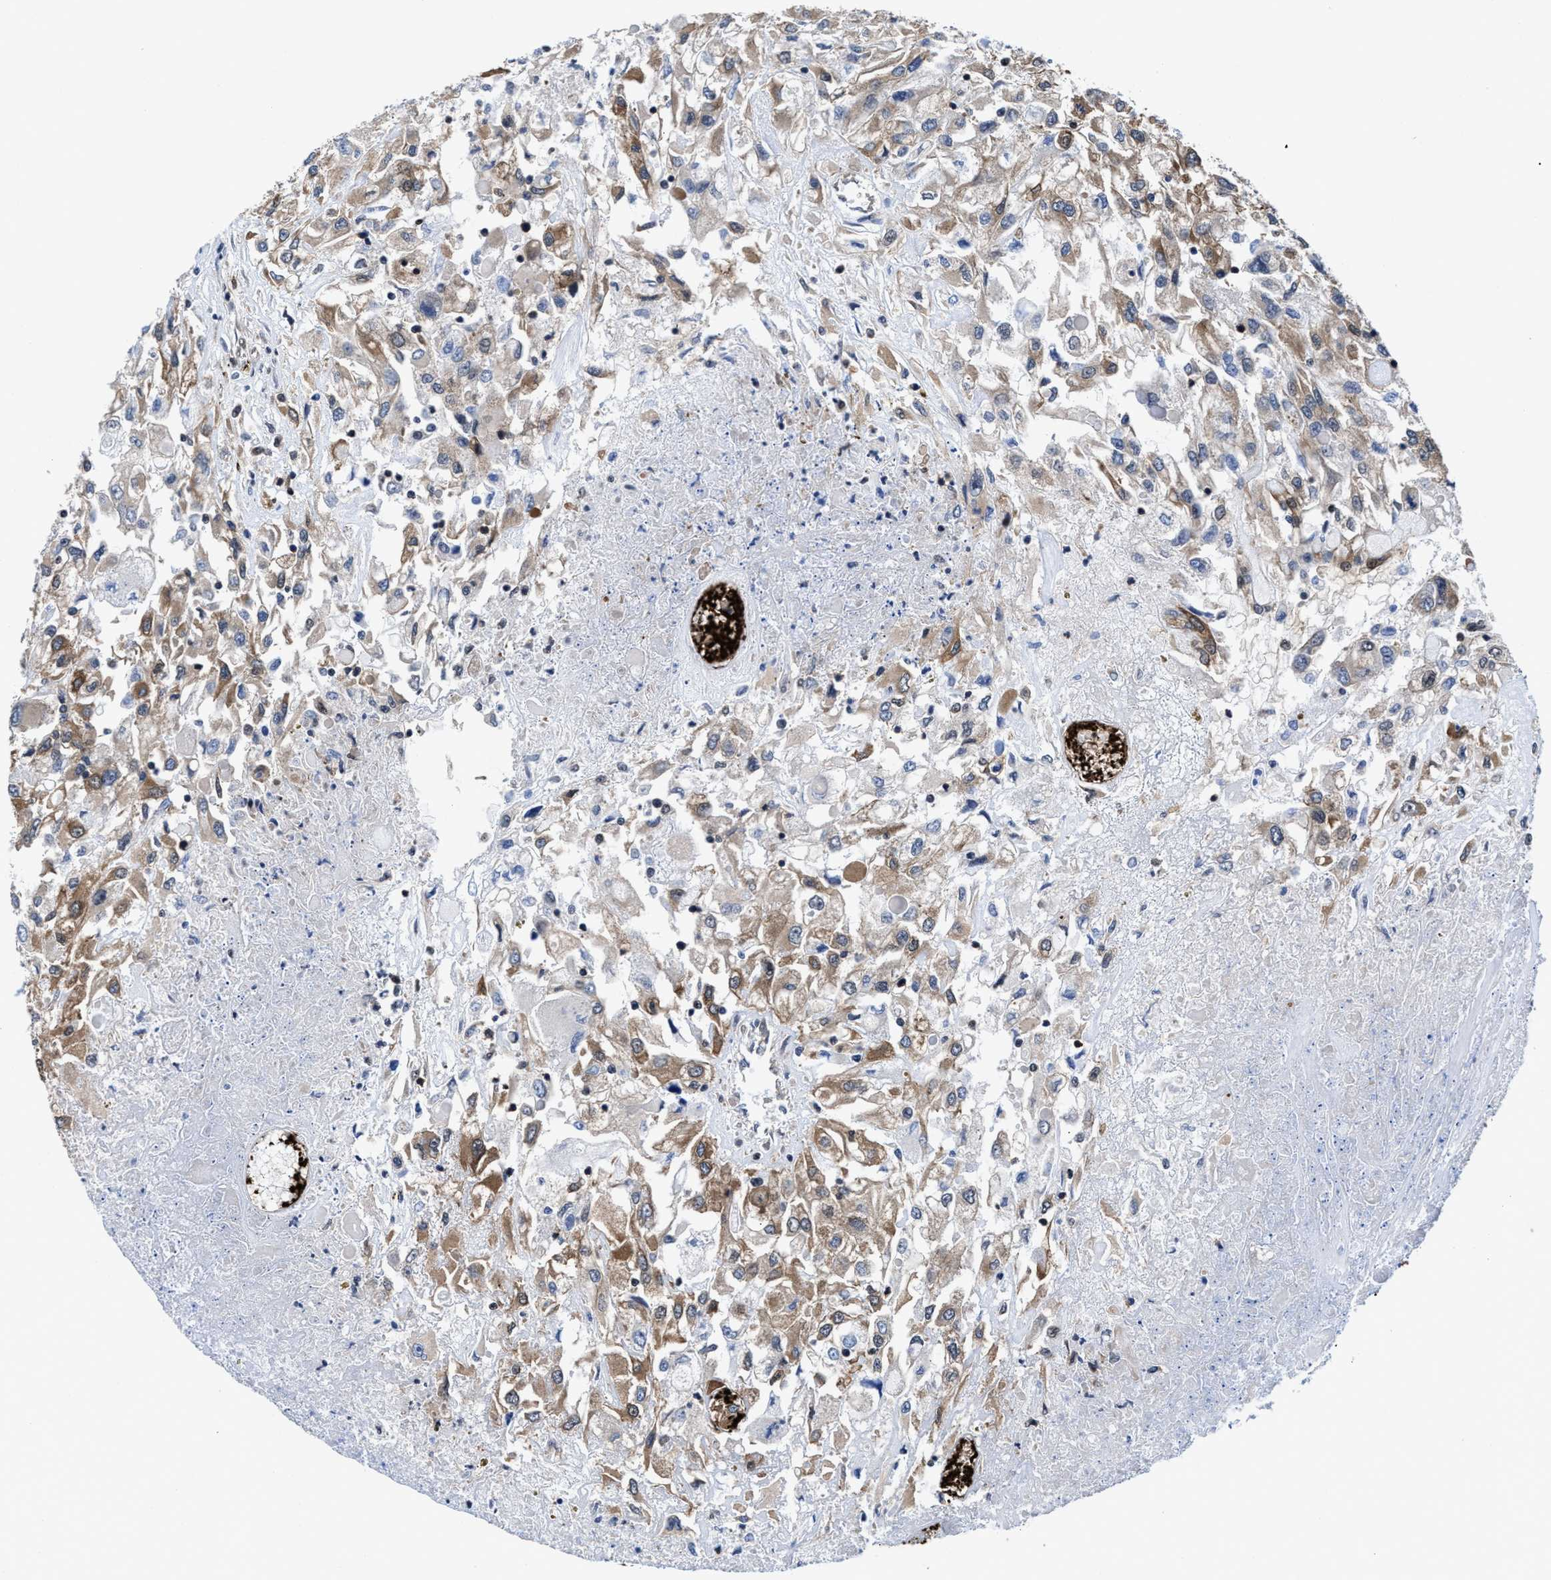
{"staining": {"intensity": "moderate", "quantity": ">75%", "location": "cytoplasmic/membranous"}, "tissue": "renal cancer", "cell_type": "Tumor cells", "image_type": "cancer", "snomed": [{"axis": "morphology", "description": "Adenocarcinoma, NOS"}, {"axis": "topography", "description": "Kidney"}], "caption": "The immunohistochemical stain highlights moderate cytoplasmic/membranous positivity in tumor cells of renal adenocarcinoma tissue. The staining was performed using DAB to visualize the protein expression in brown, while the nuclei were stained in blue with hematoxylin (Magnification: 20x).", "gene": "ACLY", "patient": {"sex": "female", "age": 52}}